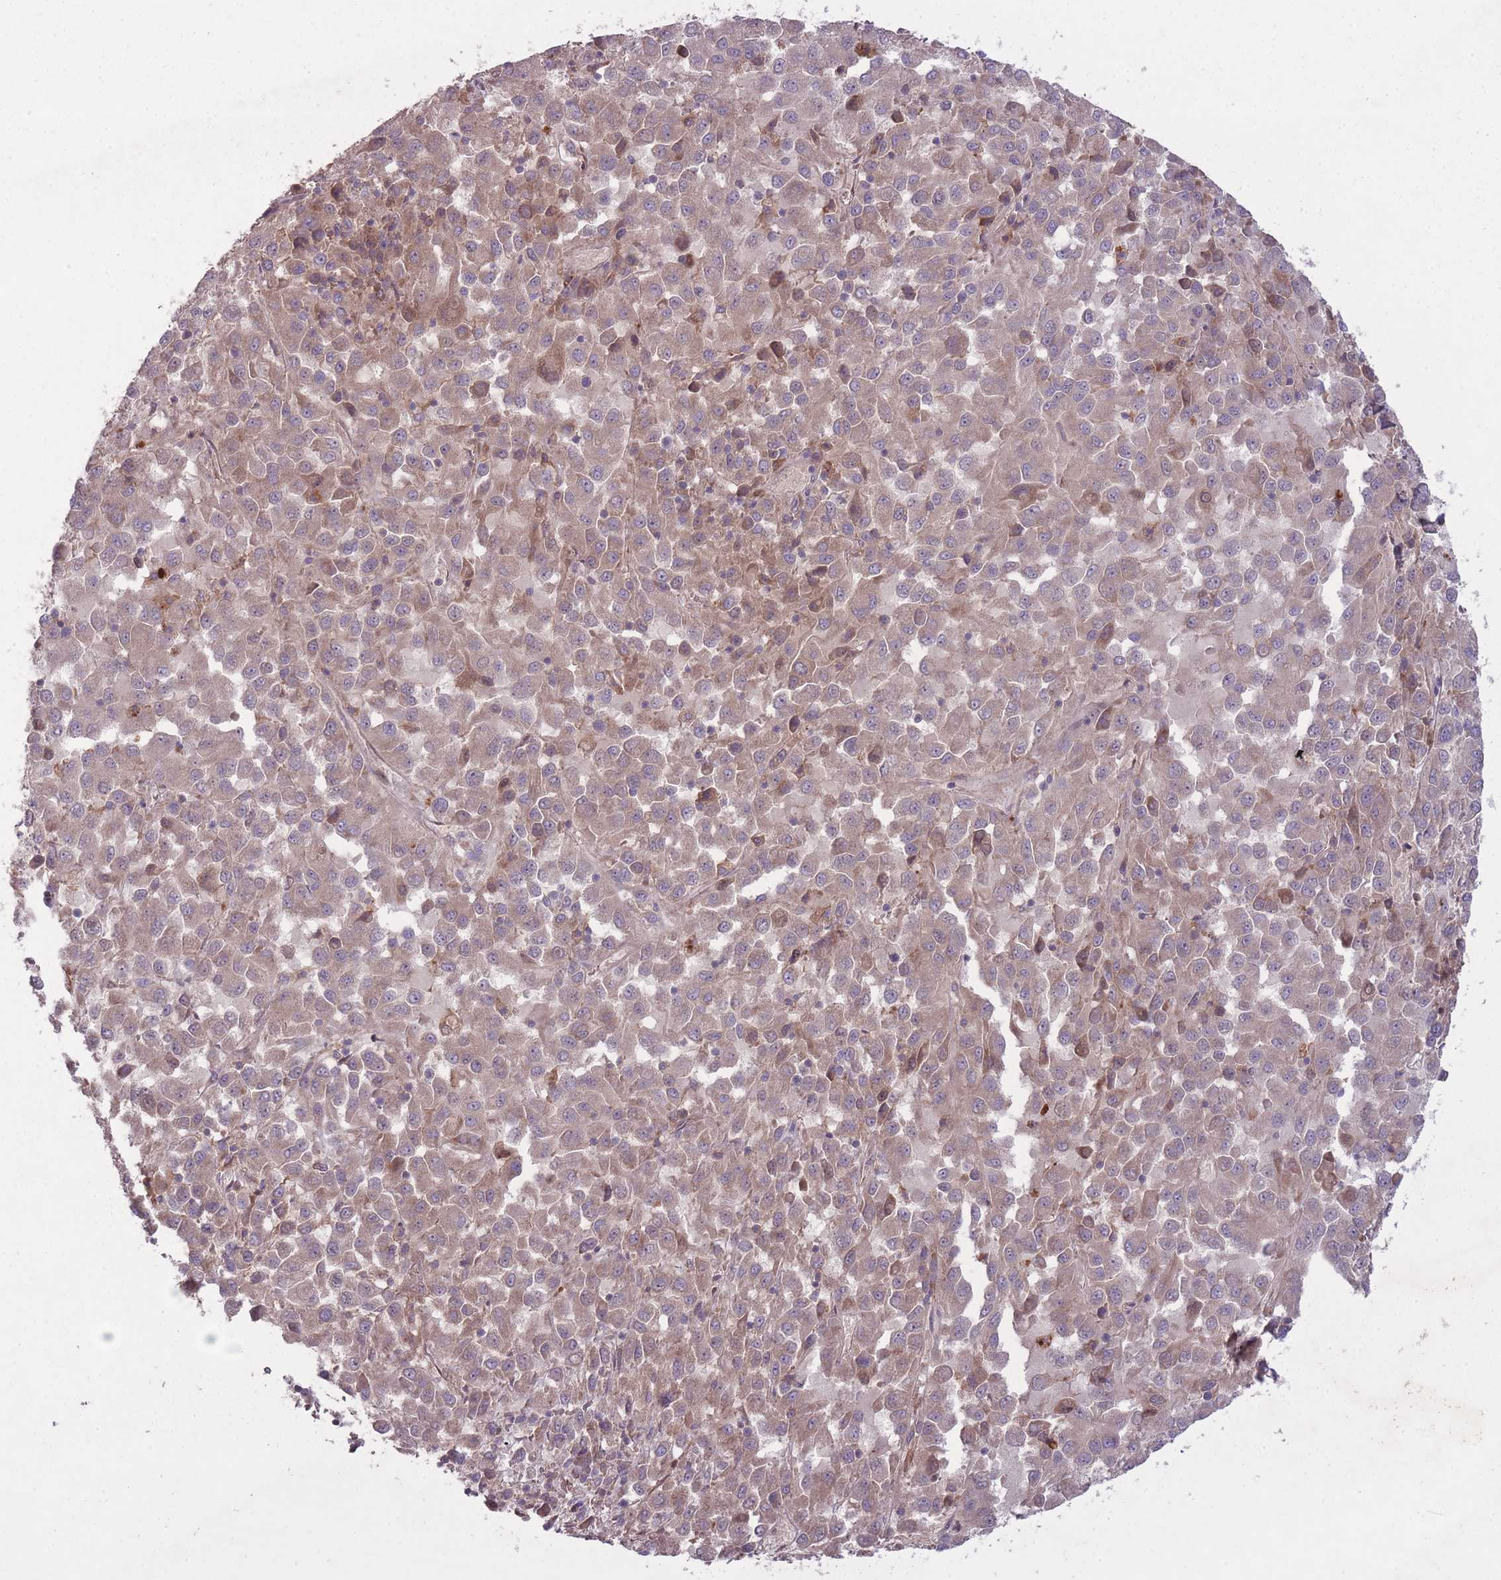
{"staining": {"intensity": "weak", "quantity": "25%-75%", "location": "cytoplasmic/membranous"}, "tissue": "melanoma", "cell_type": "Tumor cells", "image_type": "cancer", "snomed": [{"axis": "morphology", "description": "Malignant melanoma, Metastatic site"}, {"axis": "topography", "description": "Lung"}], "caption": "Brown immunohistochemical staining in malignant melanoma (metastatic site) exhibits weak cytoplasmic/membranous positivity in approximately 25%-75% of tumor cells.", "gene": "OR2V2", "patient": {"sex": "male", "age": 64}}